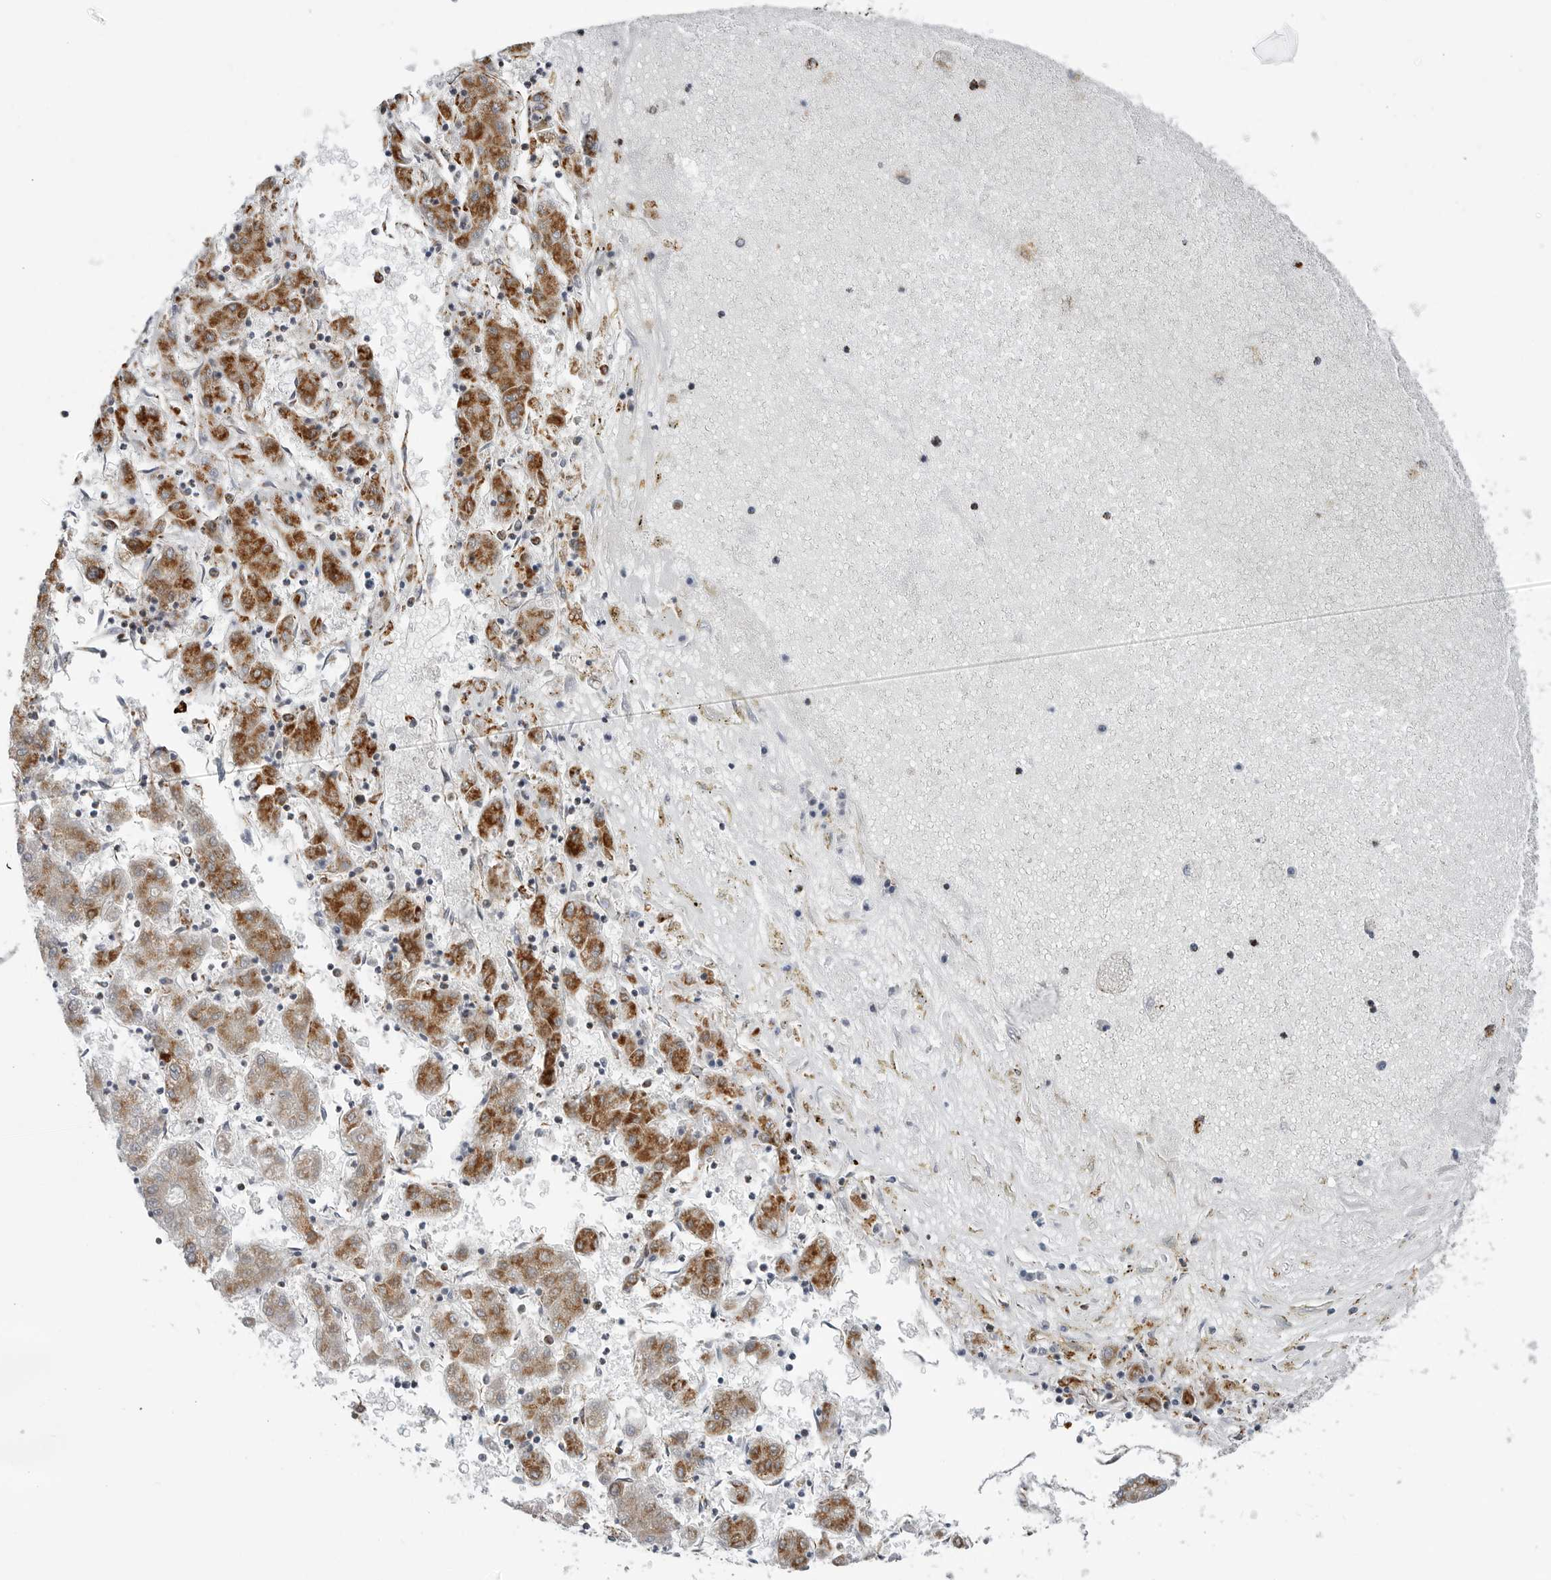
{"staining": {"intensity": "moderate", "quantity": ">75%", "location": "cytoplasmic/membranous"}, "tissue": "liver cancer", "cell_type": "Tumor cells", "image_type": "cancer", "snomed": [{"axis": "morphology", "description": "Carcinoma, Hepatocellular, NOS"}, {"axis": "topography", "description": "Liver"}], "caption": "High-power microscopy captured an immunohistochemistry micrograph of liver cancer, revealing moderate cytoplasmic/membranous expression in approximately >75% of tumor cells. The staining was performed using DAB, with brown indicating positive protein expression. Nuclei are stained blue with hematoxylin.", "gene": "COX5A", "patient": {"sex": "male", "age": 72}}